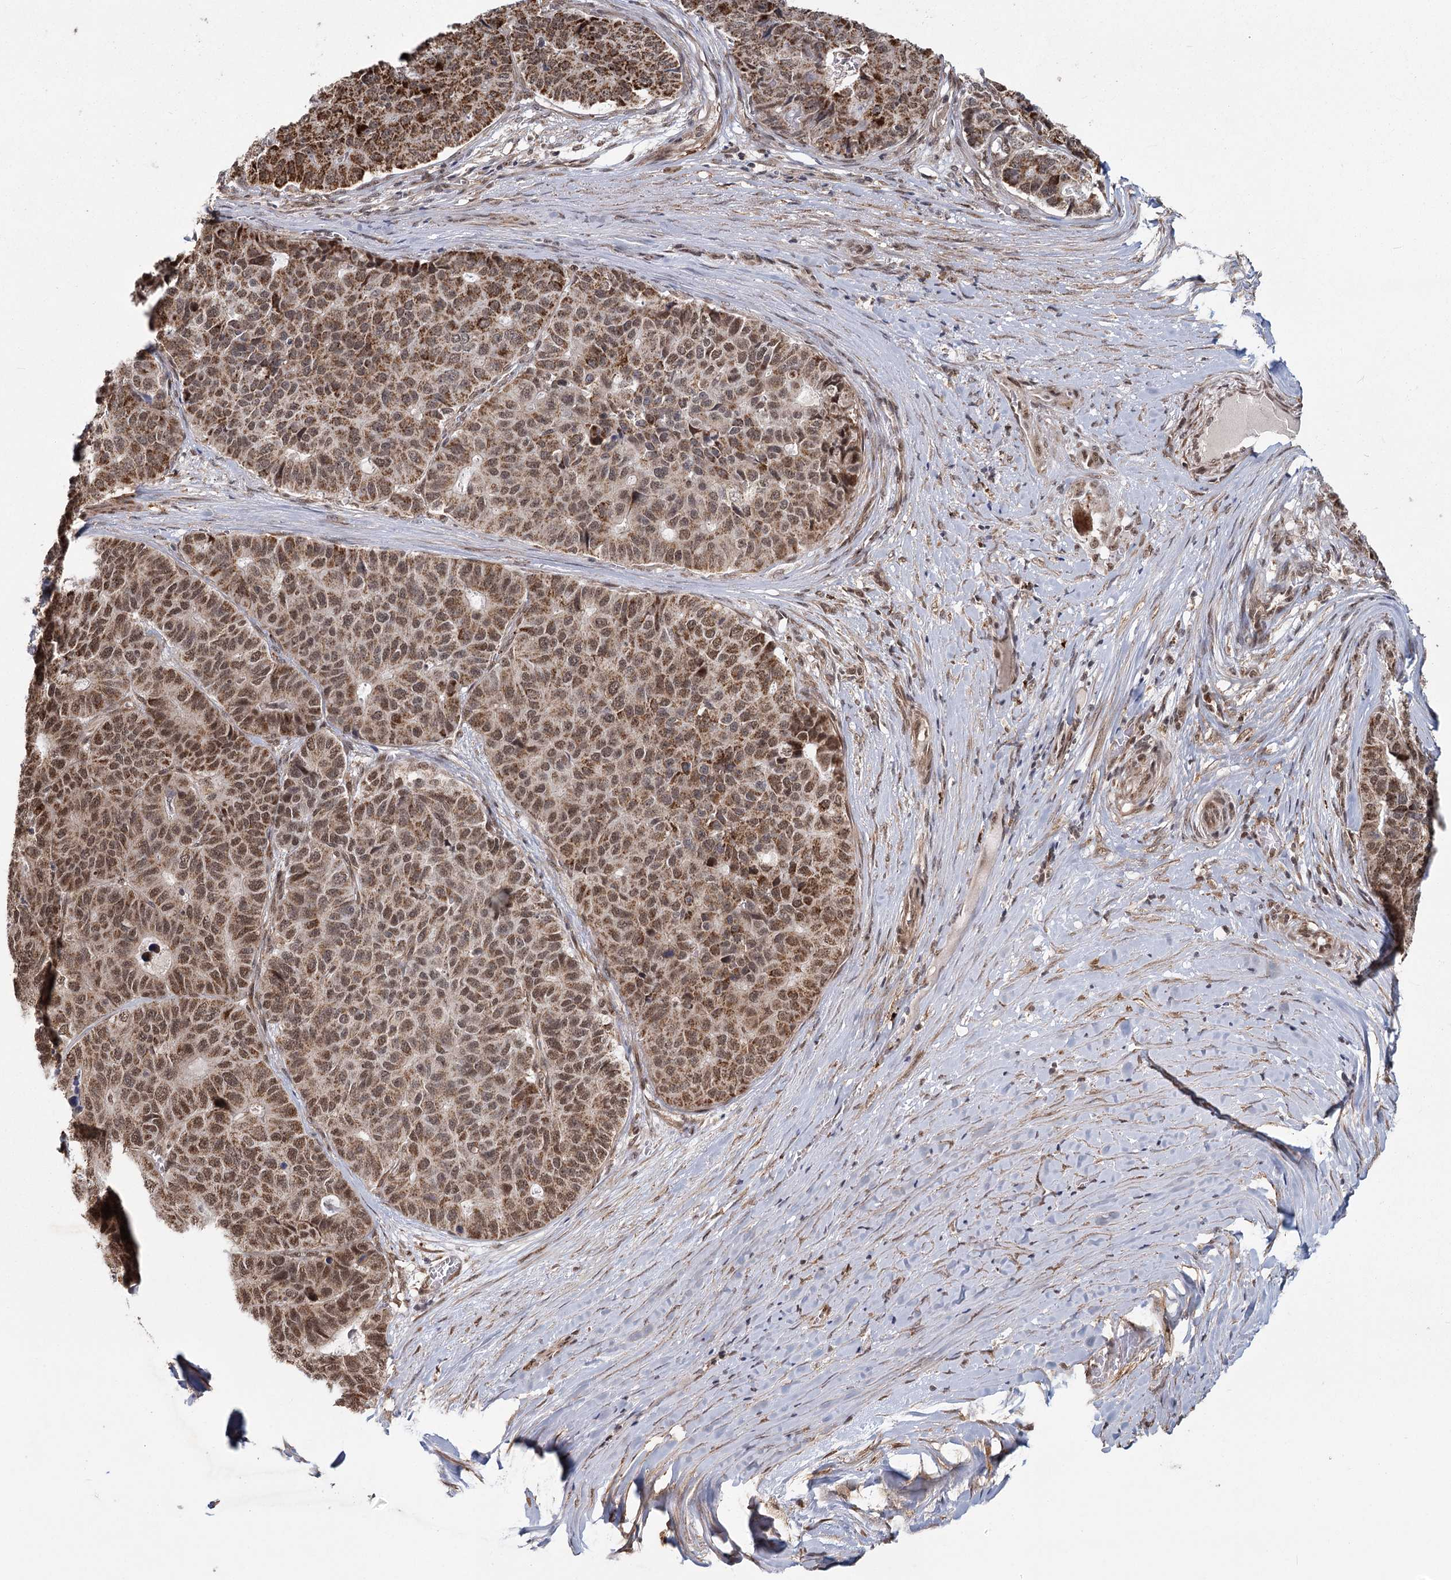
{"staining": {"intensity": "moderate", "quantity": ">75%", "location": "cytoplasmic/membranous,nuclear"}, "tissue": "pancreatic cancer", "cell_type": "Tumor cells", "image_type": "cancer", "snomed": [{"axis": "morphology", "description": "Adenocarcinoma, NOS"}, {"axis": "topography", "description": "Pancreas"}], "caption": "DAB immunohistochemical staining of pancreatic cancer (adenocarcinoma) displays moderate cytoplasmic/membranous and nuclear protein staining in about >75% of tumor cells.", "gene": "ZCCHC24", "patient": {"sex": "male", "age": 50}}